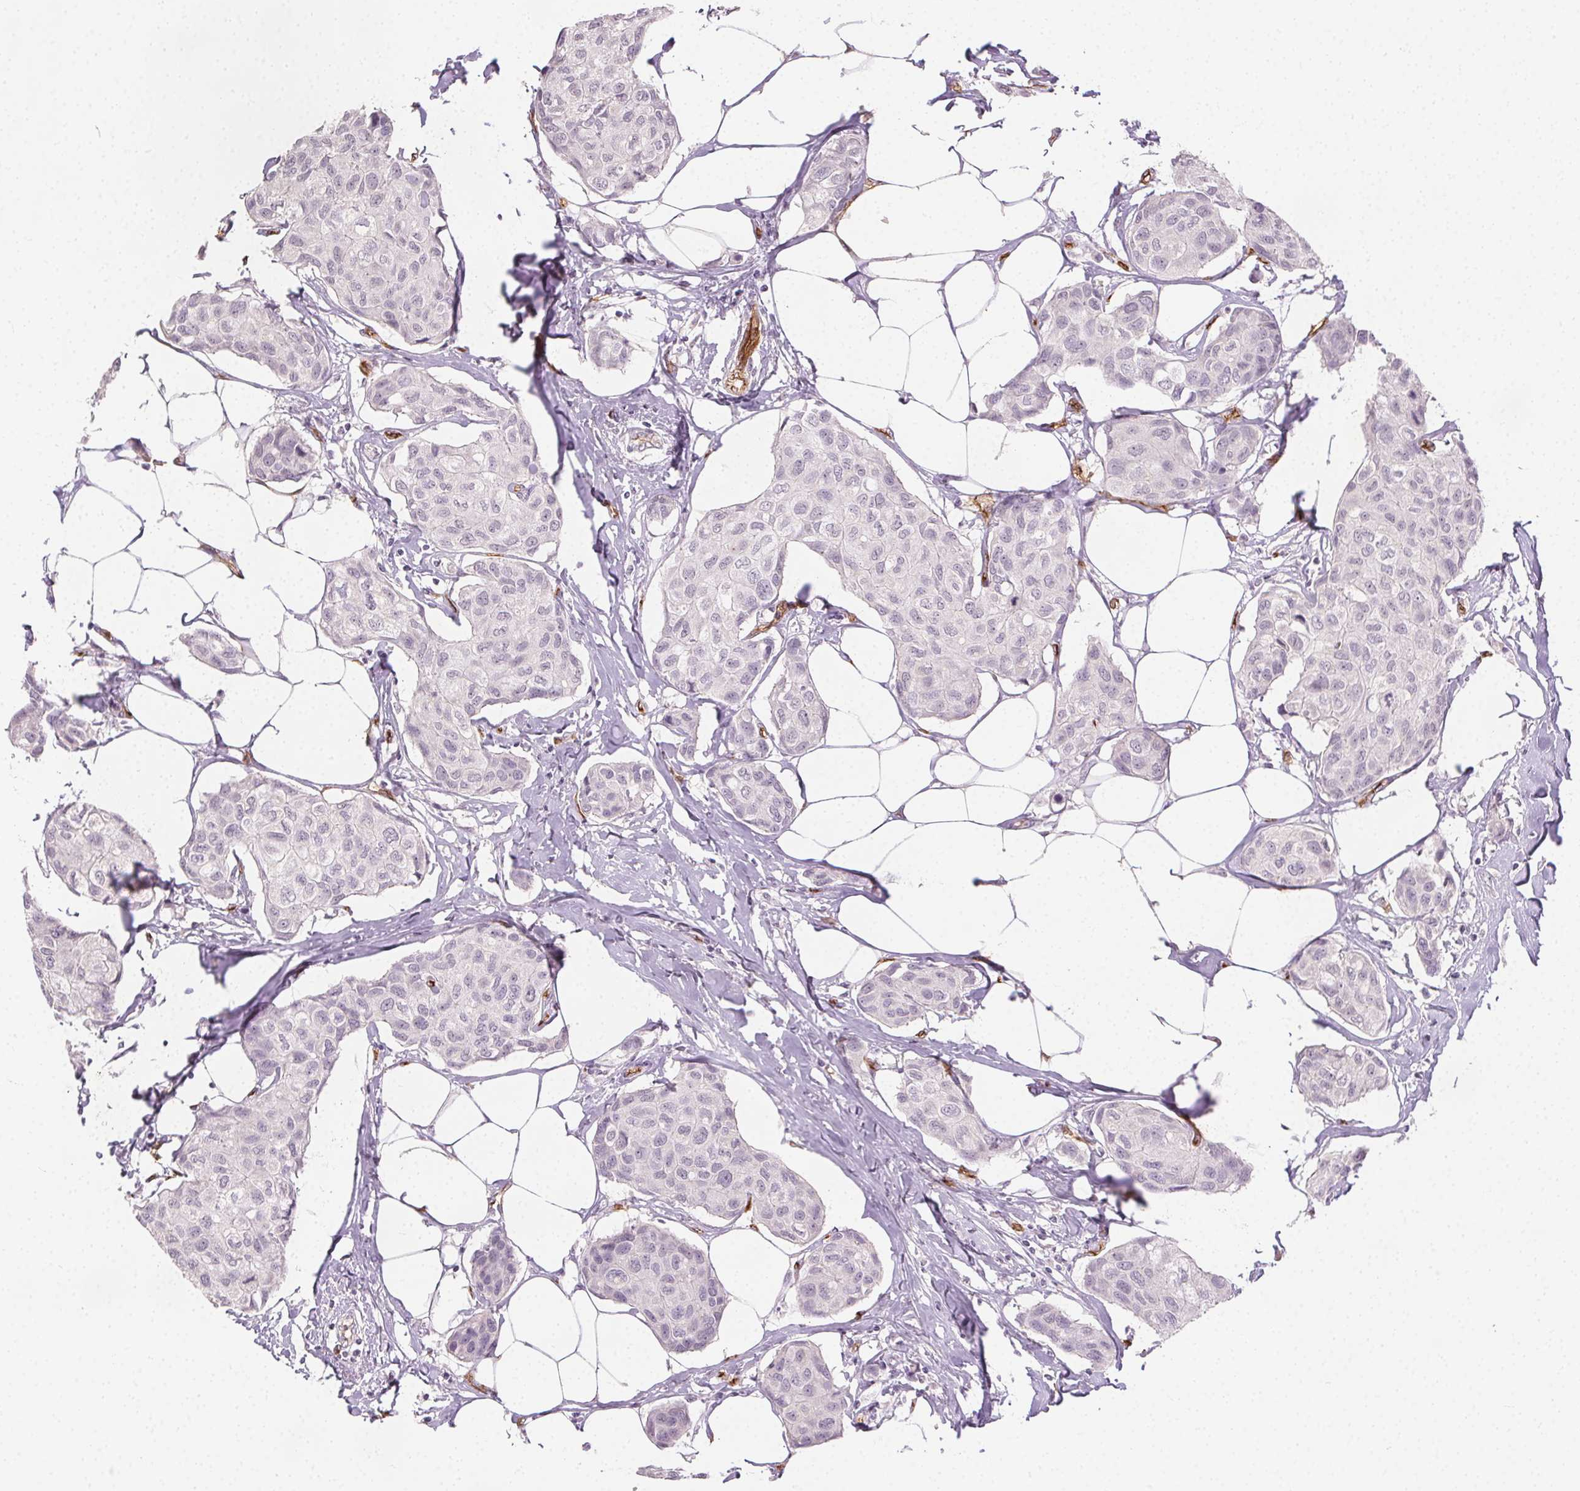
{"staining": {"intensity": "negative", "quantity": "none", "location": "none"}, "tissue": "breast cancer", "cell_type": "Tumor cells", "image_type": "cancer", "snomed": [{"axis": "morphology", "description": "Duct carcinoma"}, {"axis": "topography", "description": "Breast"}], "caption": "The immunohistochemistry (IHC) photomicrograph has no significant expression in tumor cells of breast cancer tissue.", "gene": "PODXL", "patient": {"sex": "female", "age": 80}}